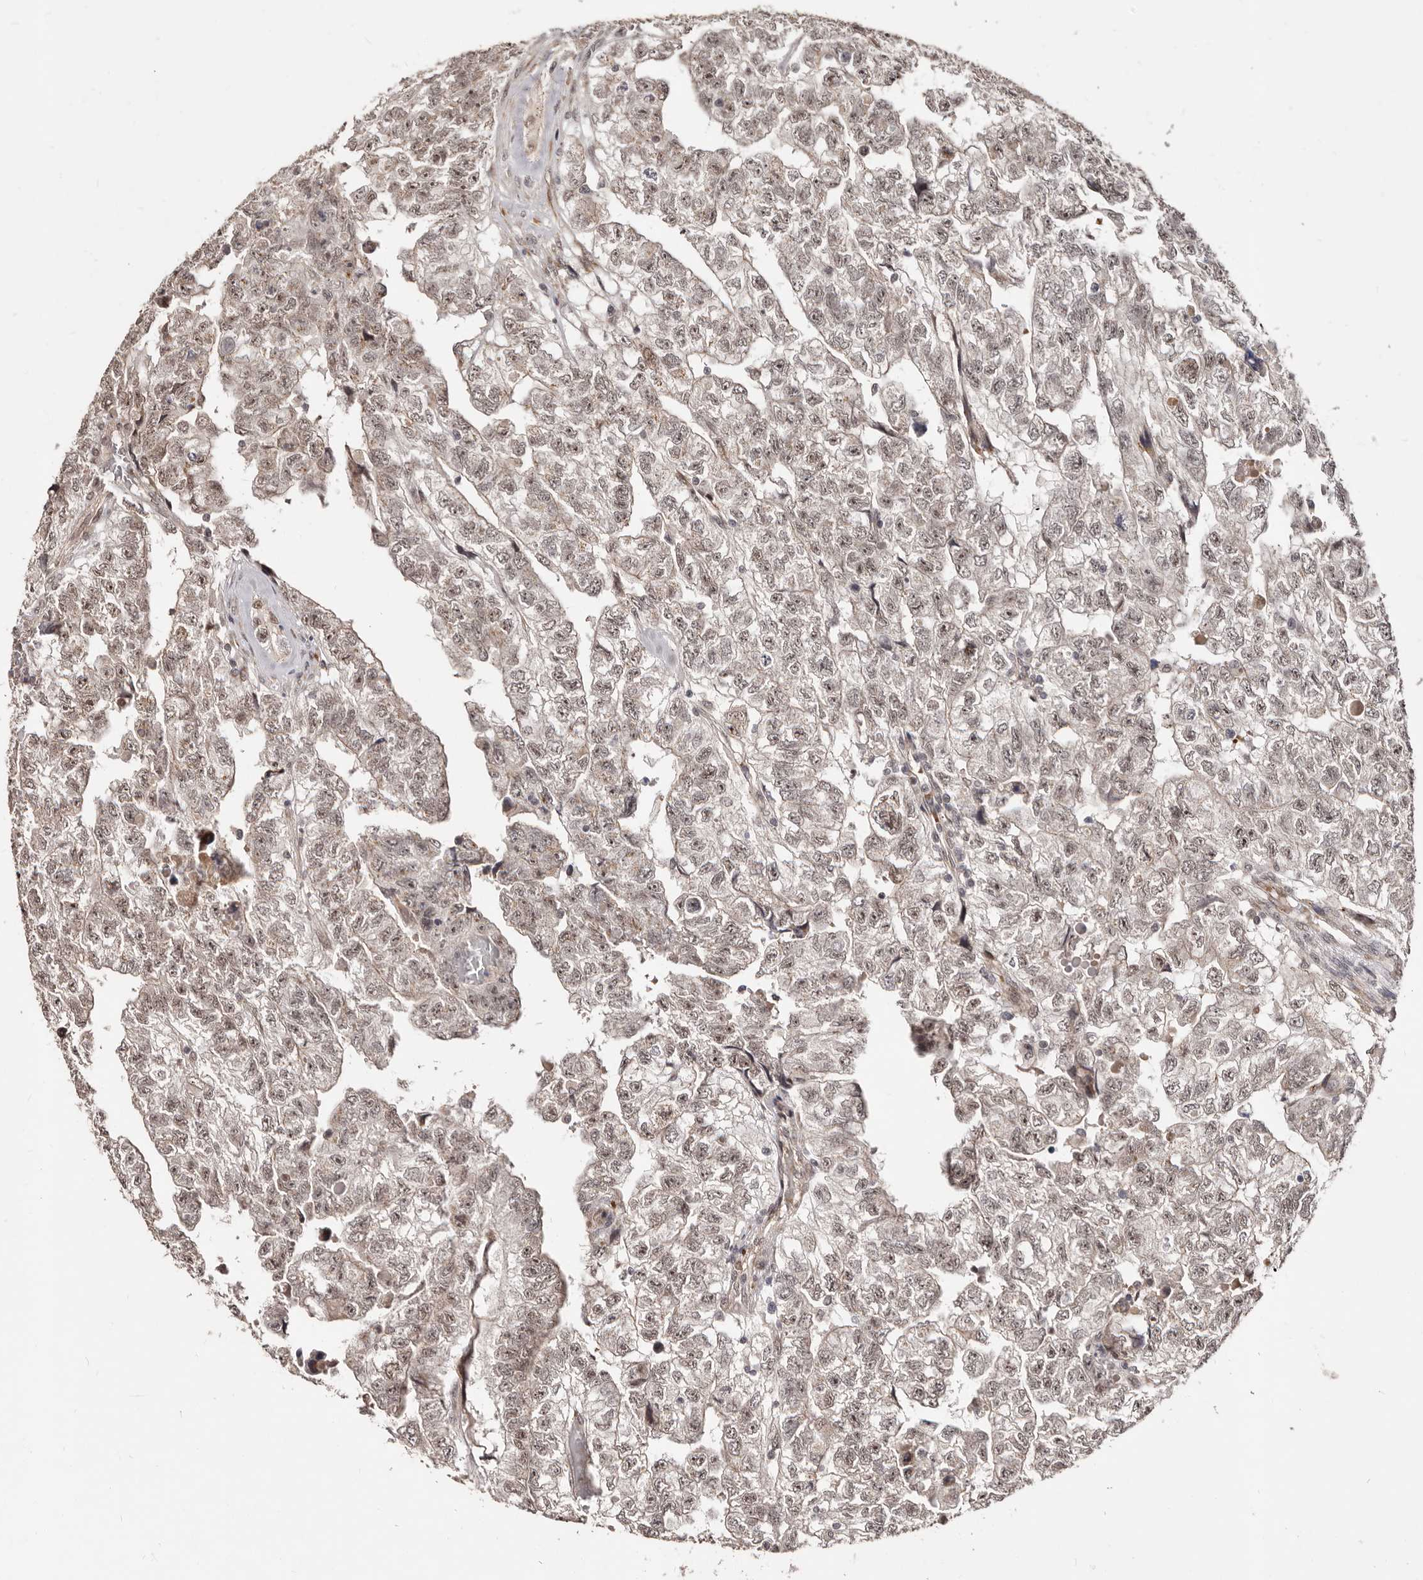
{"staining": {"intensity": "weak", "quantity": ">75%", "location": "nuclear"}, "tissue": "testis cancer", "cell_type": "Tumor cells", "image_type": "cancer", "snomed": [{"axis": "morphology", "description": "Carcinoma, Embryonal, NOS"}, {"axis": "topography", "description": "Testis"}], "caption": "Testis cancer (embryonal carcinoma) stained for a protein exhibits weak nuclear positivity in tumor cells. The protein of interest is shown in brown color, while the nuclei are stained blue.", "gene": "SRCAP", "patient": {"sex": "male", "age": 36}}